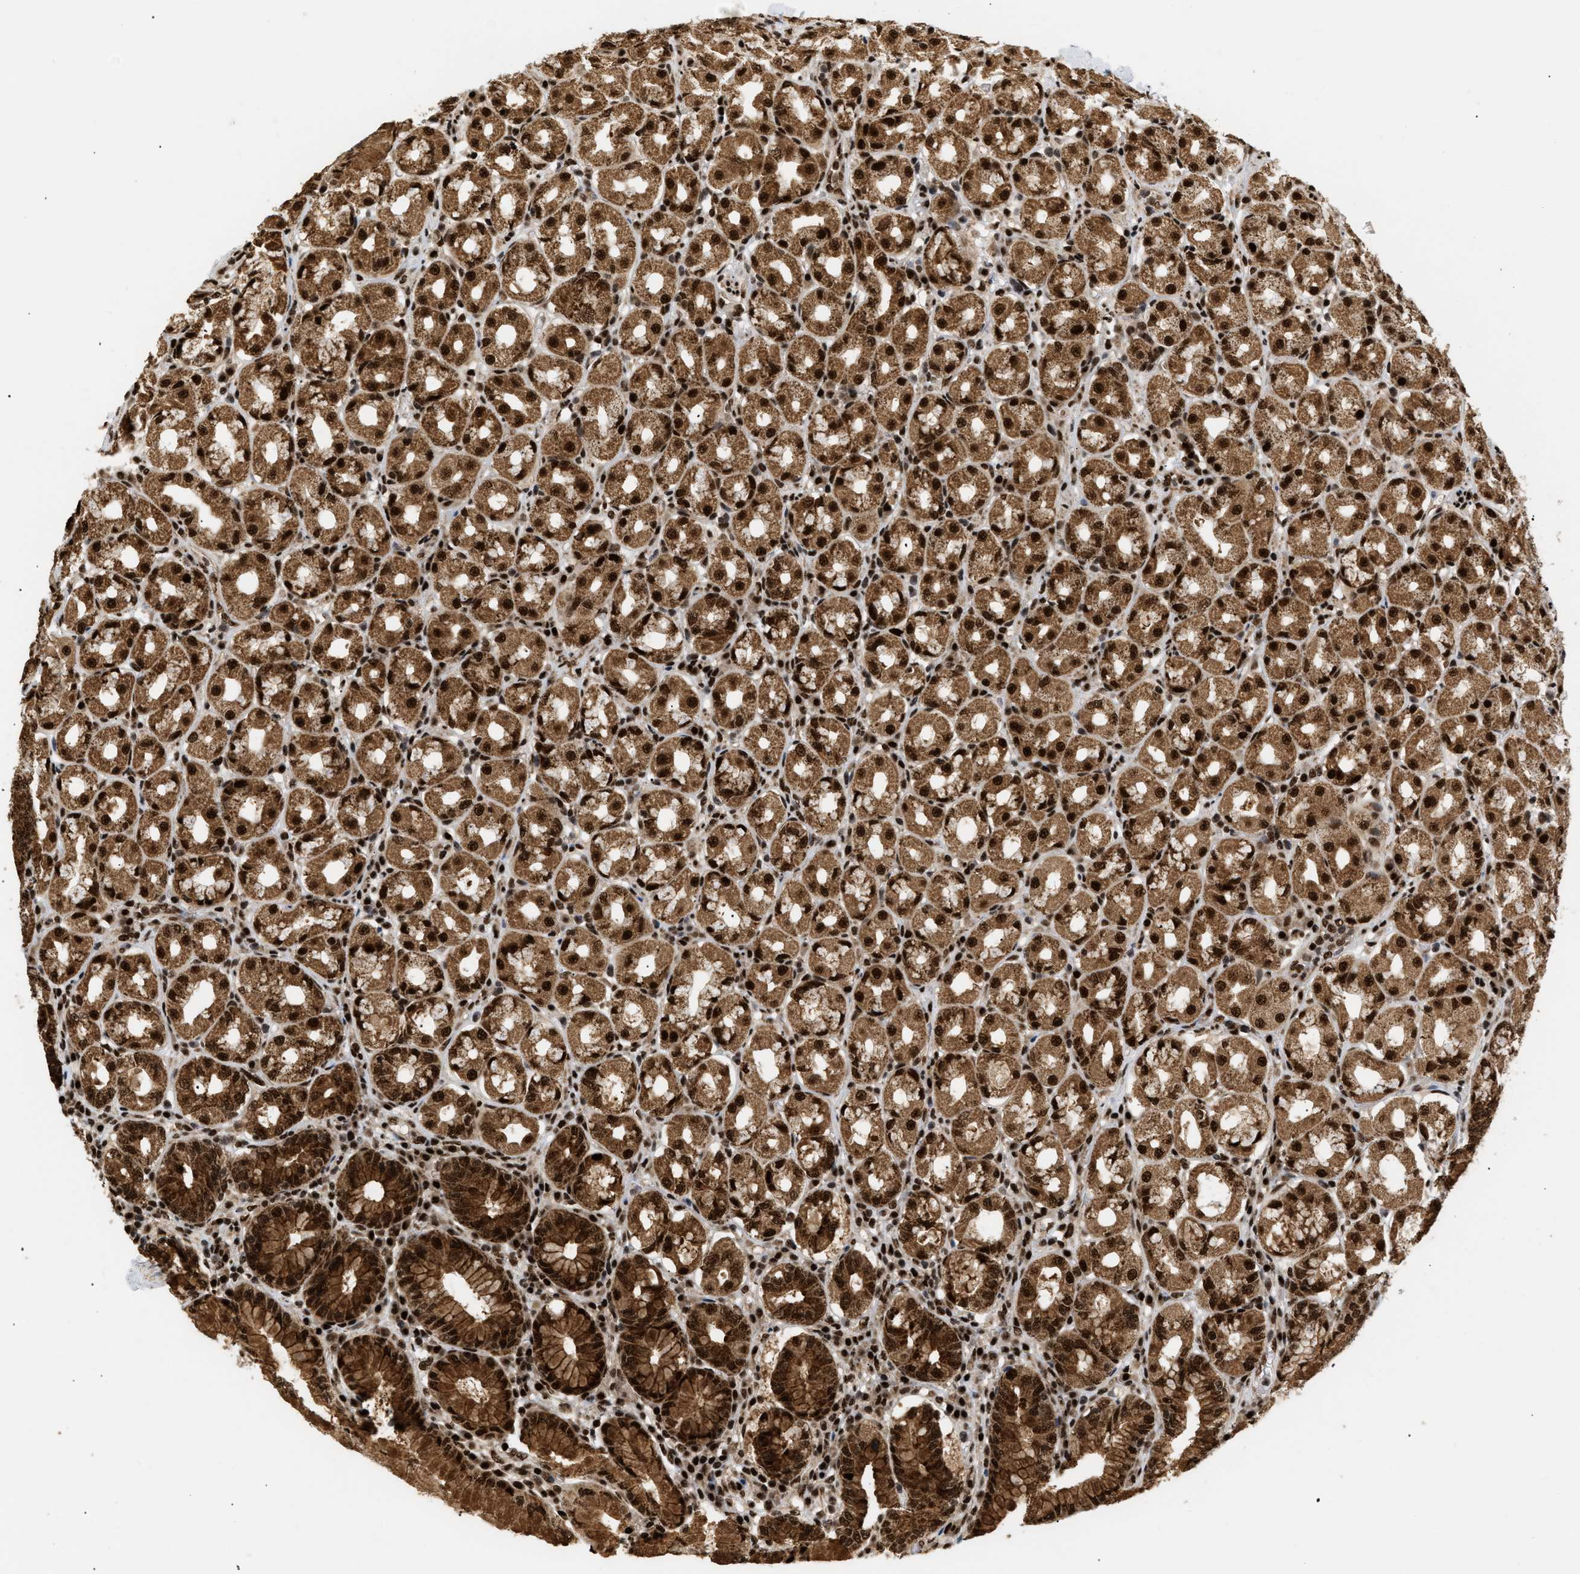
{"staining": {"intensity": "strong", "quantity": ">75%", "location": "cytoplasmic/membranous,nuclear"}, "tissue": "stomach", "cell_type": "Glandular cells", "image_type": "normal", "snomed": [{"axis": "morphology", "description": "Normal tissue, NOS"}, {"axis": "topography", "description": "Stomach"}, {"axis": "topography", "description": "Stomach, lower"}], "caption": "Strong cytoplasmic/membranous,nuclear staining for a protein is present in approximately >75% of glandular cells of unremarkable stomach using IHC.", "gene": "RBM5", "patient": {"sex": "female", "age": 56}}